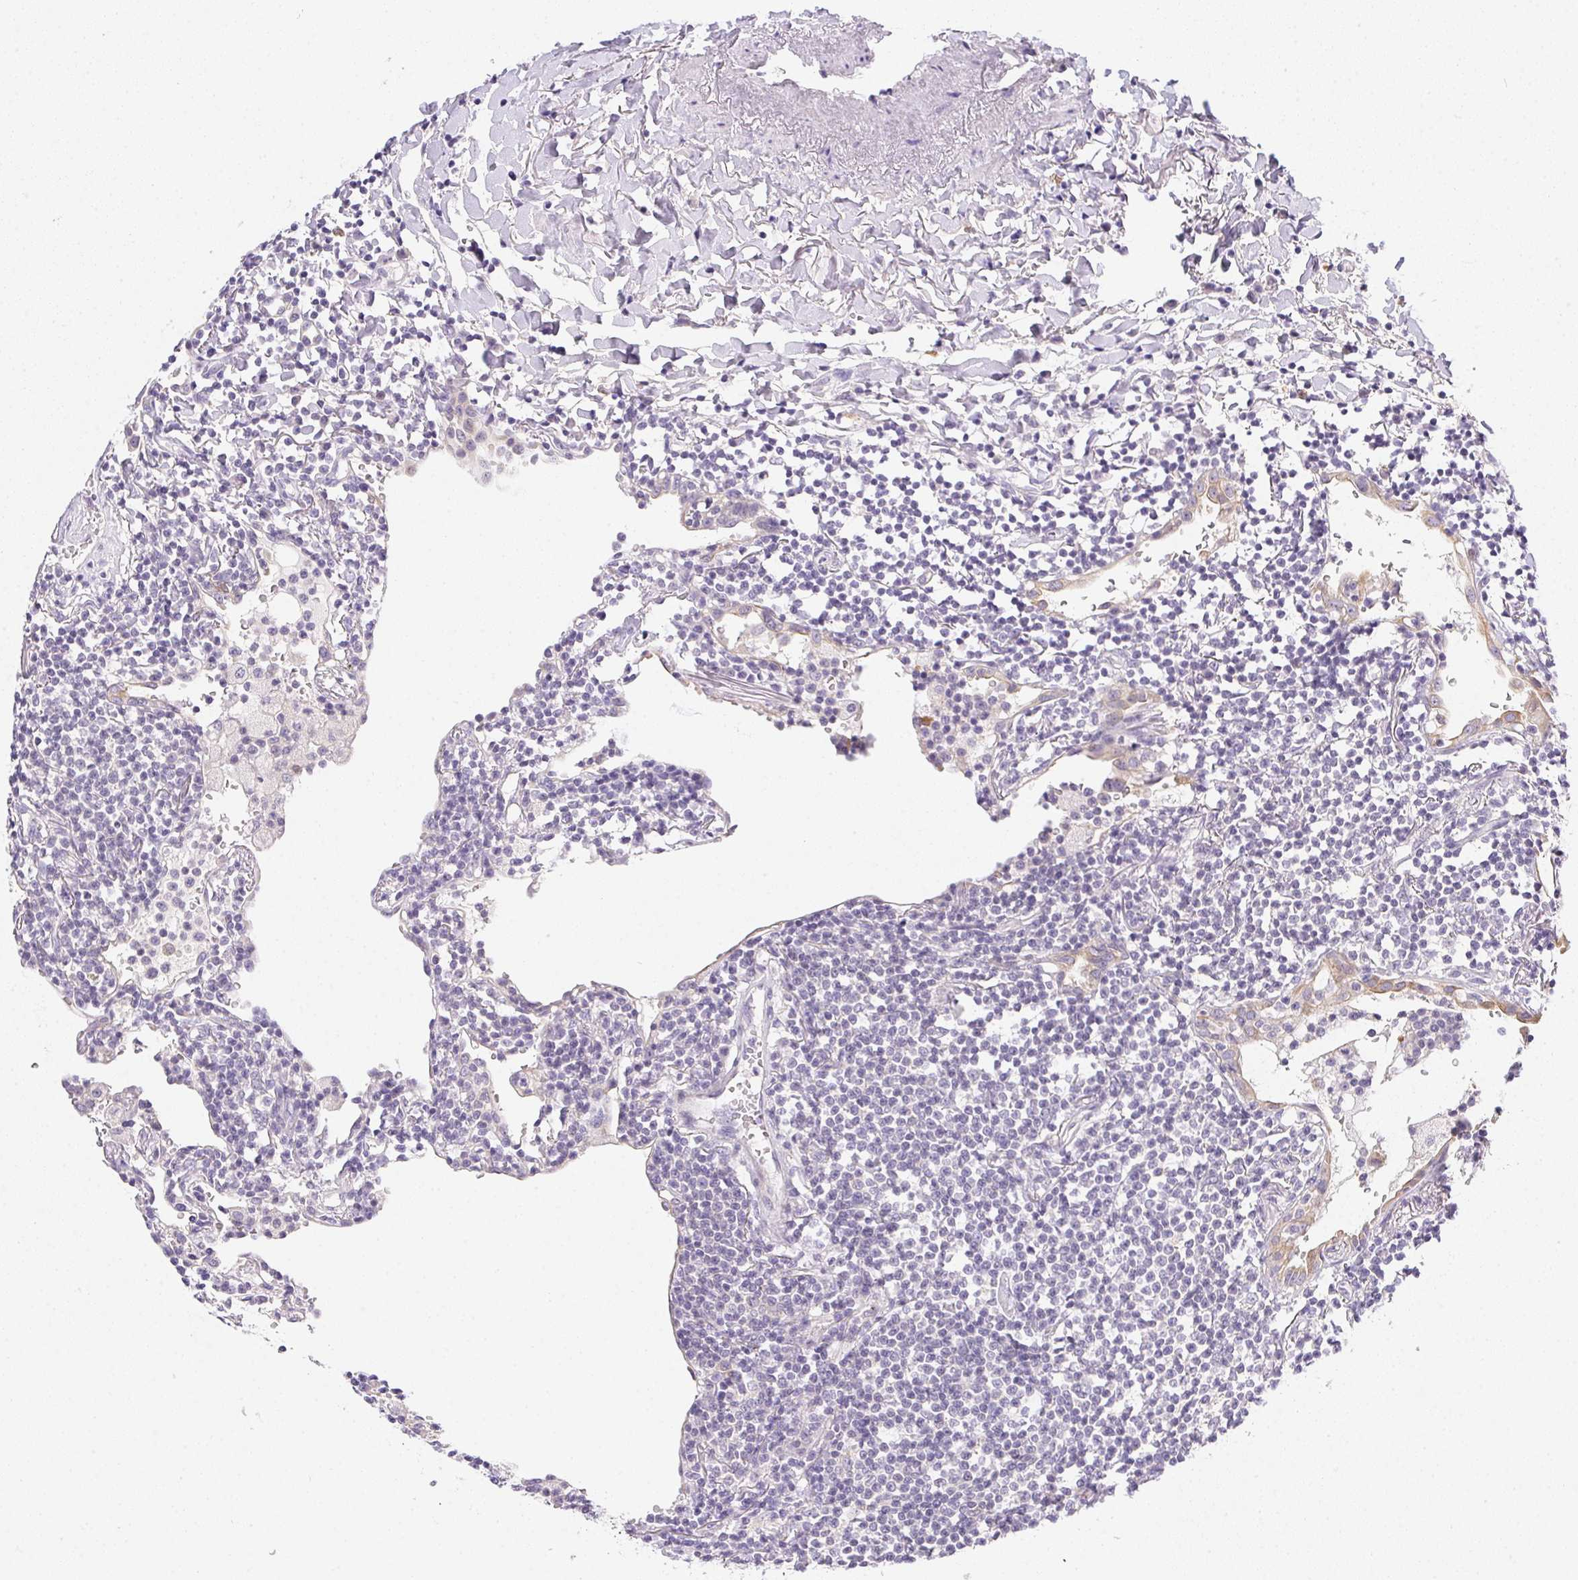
{"staining": {"intensity": "negative", "quantity": "none", "location": "none"}, "tissue": "lymphoma", "cell_type": "Tumor cells", "image_type": "cancer", "snomed": [{"axis": "morphology", "description": "Malignant lymphoma, non-Hodgkin's type, Low grade"}, {"axis": "topography", "description": "Lung"}], "caption": "Protein analysis of lymphoma shows no significant expression in tumor cells. (Stains: DAB immunohistochemistry with hematoxylin counter stain, Microscopy: brightfield microscopy at high magnification).", "gene": "SLC17A7", "patient": {"sex": "female", "age": 71}}